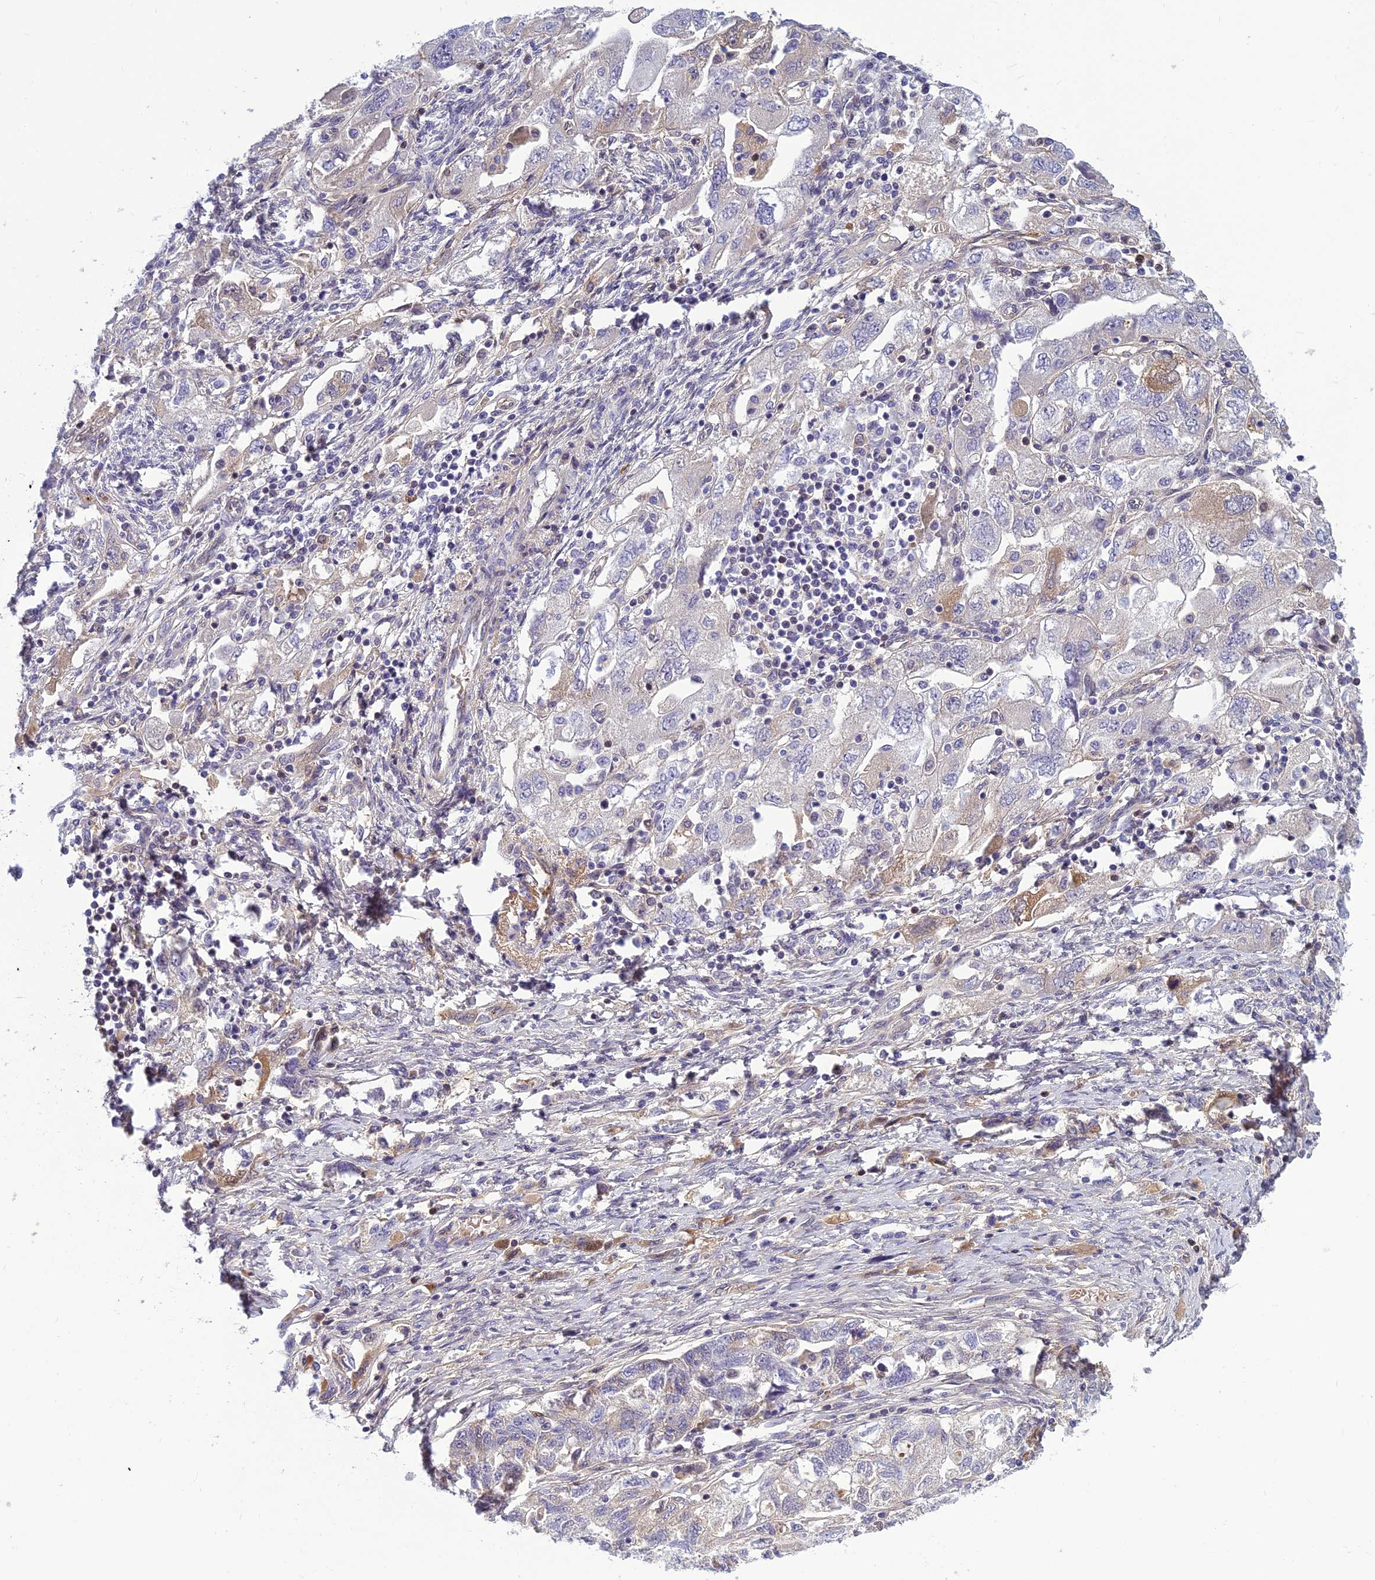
{"staining": {"intensity": "negative", "quantity": "none", "location": "none"}, "tissue": "ovarian cancer", "cell_type": "Tumor cells", "image_type": "cancer", "snomed": [{"axis": "morphology", "description": "Carcinoma, NOS"}, {"axis": "morphology", "description": "Cystadenocarcinoma, serous, NOS"}, {"axis": "topography", "description": "Ovary"}], "caption": "IHC micrograph of human ovarian cancer stained for a protein (brown), which displays no expression in tumor cells.", "gene": "CLEC11A", "patient": {"sex": "female", "age": 69}}